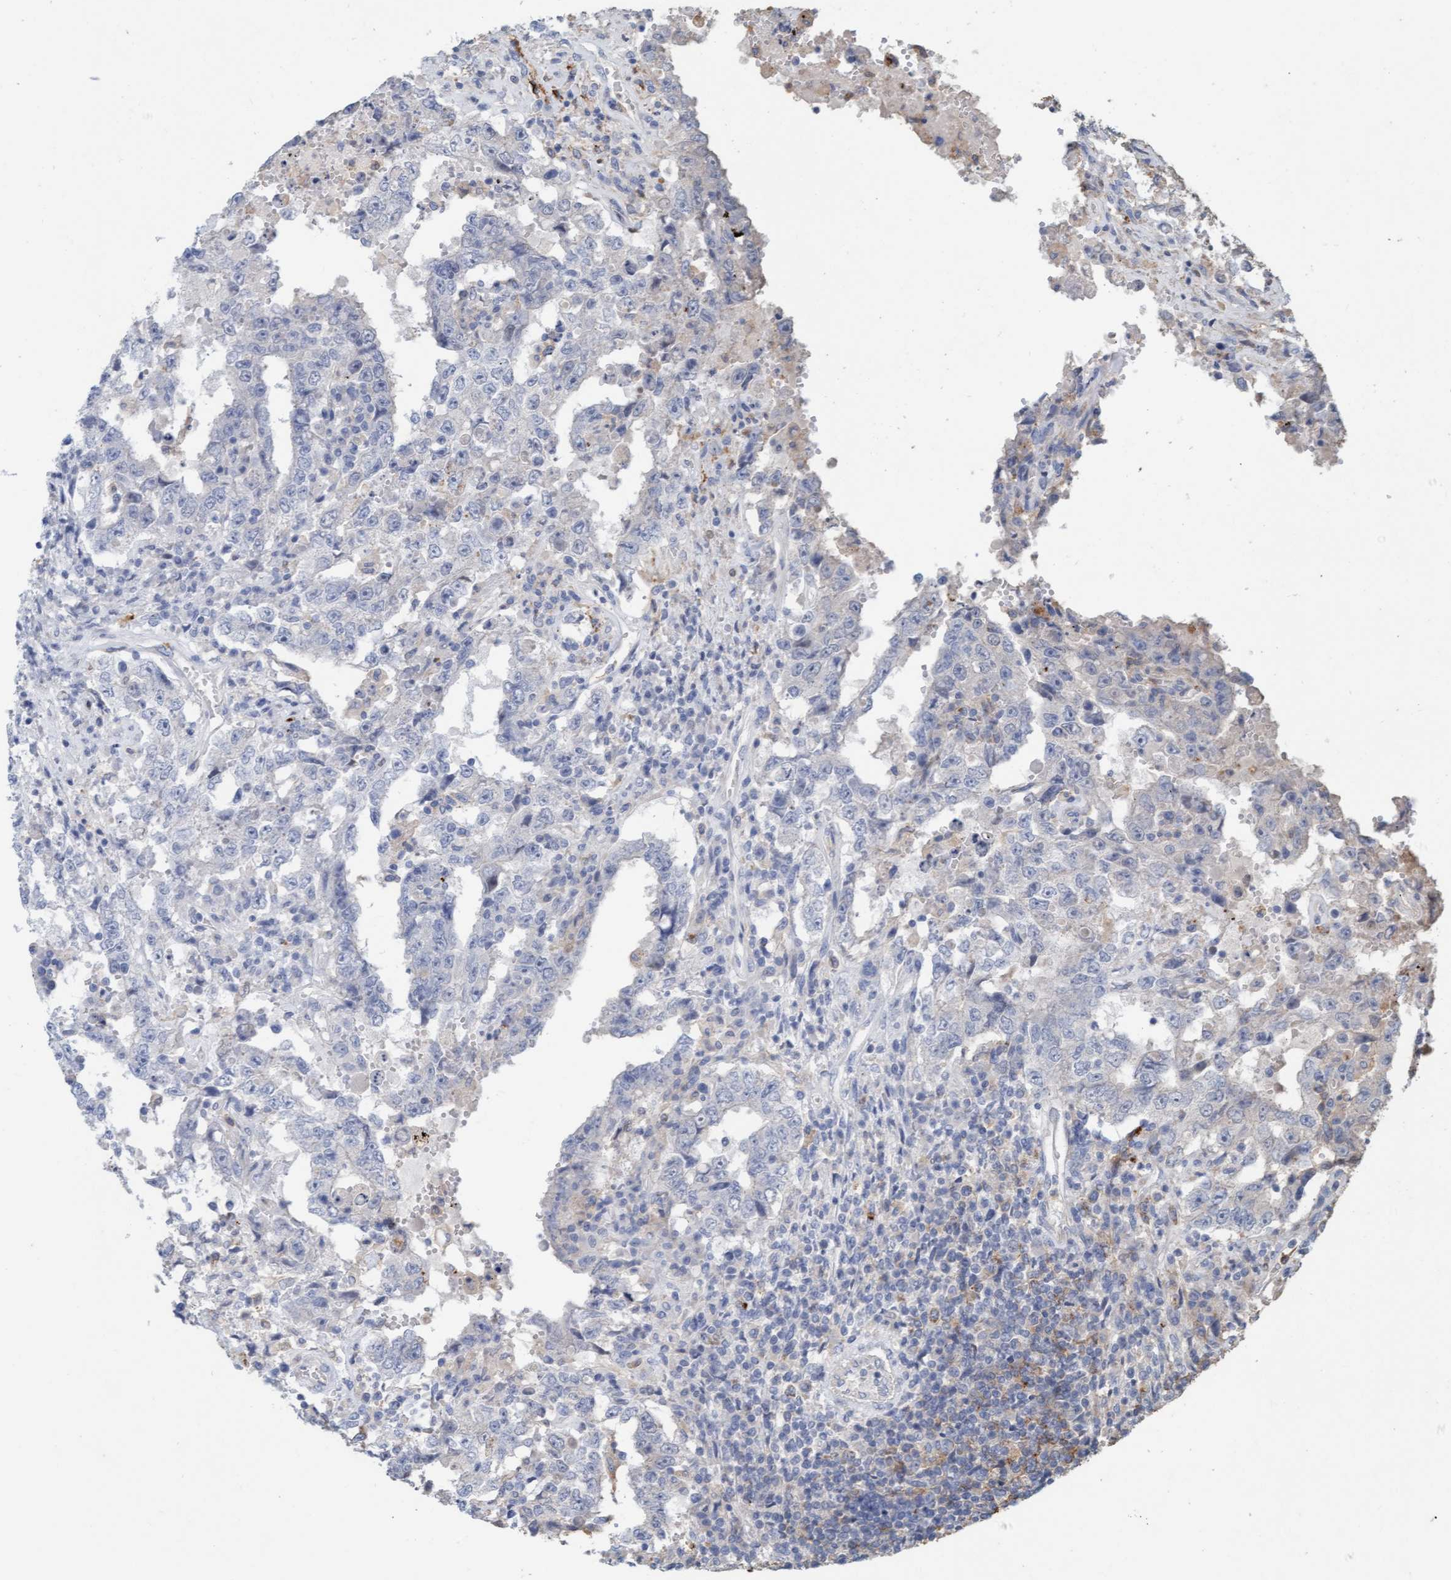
{"staining": {"intensity": "negative", "quantity": "none", "location": "none"}, "tissue": "testis cancer", "cell_type": "Tumor cells", "image_type": "cancer", "snomed": [{"axis": "morphology", "description": "Carcinoma, Embryonal, NOS"}, {"axis": "topography", "description": "Testis"}], "caption": "DAB (3,3'-diaminobenzidine) immunohistochemical staining of testis cancer (embryonal carcinoma) demonstrates no significant positivity in tumor cells. (DAB (3,3'-diaminobenzidine) immunohistochemistry (IHC) with hematoxylin counter stain).", "gene": "LONRF1", "patient": {"sex": "male", "age": 26}}